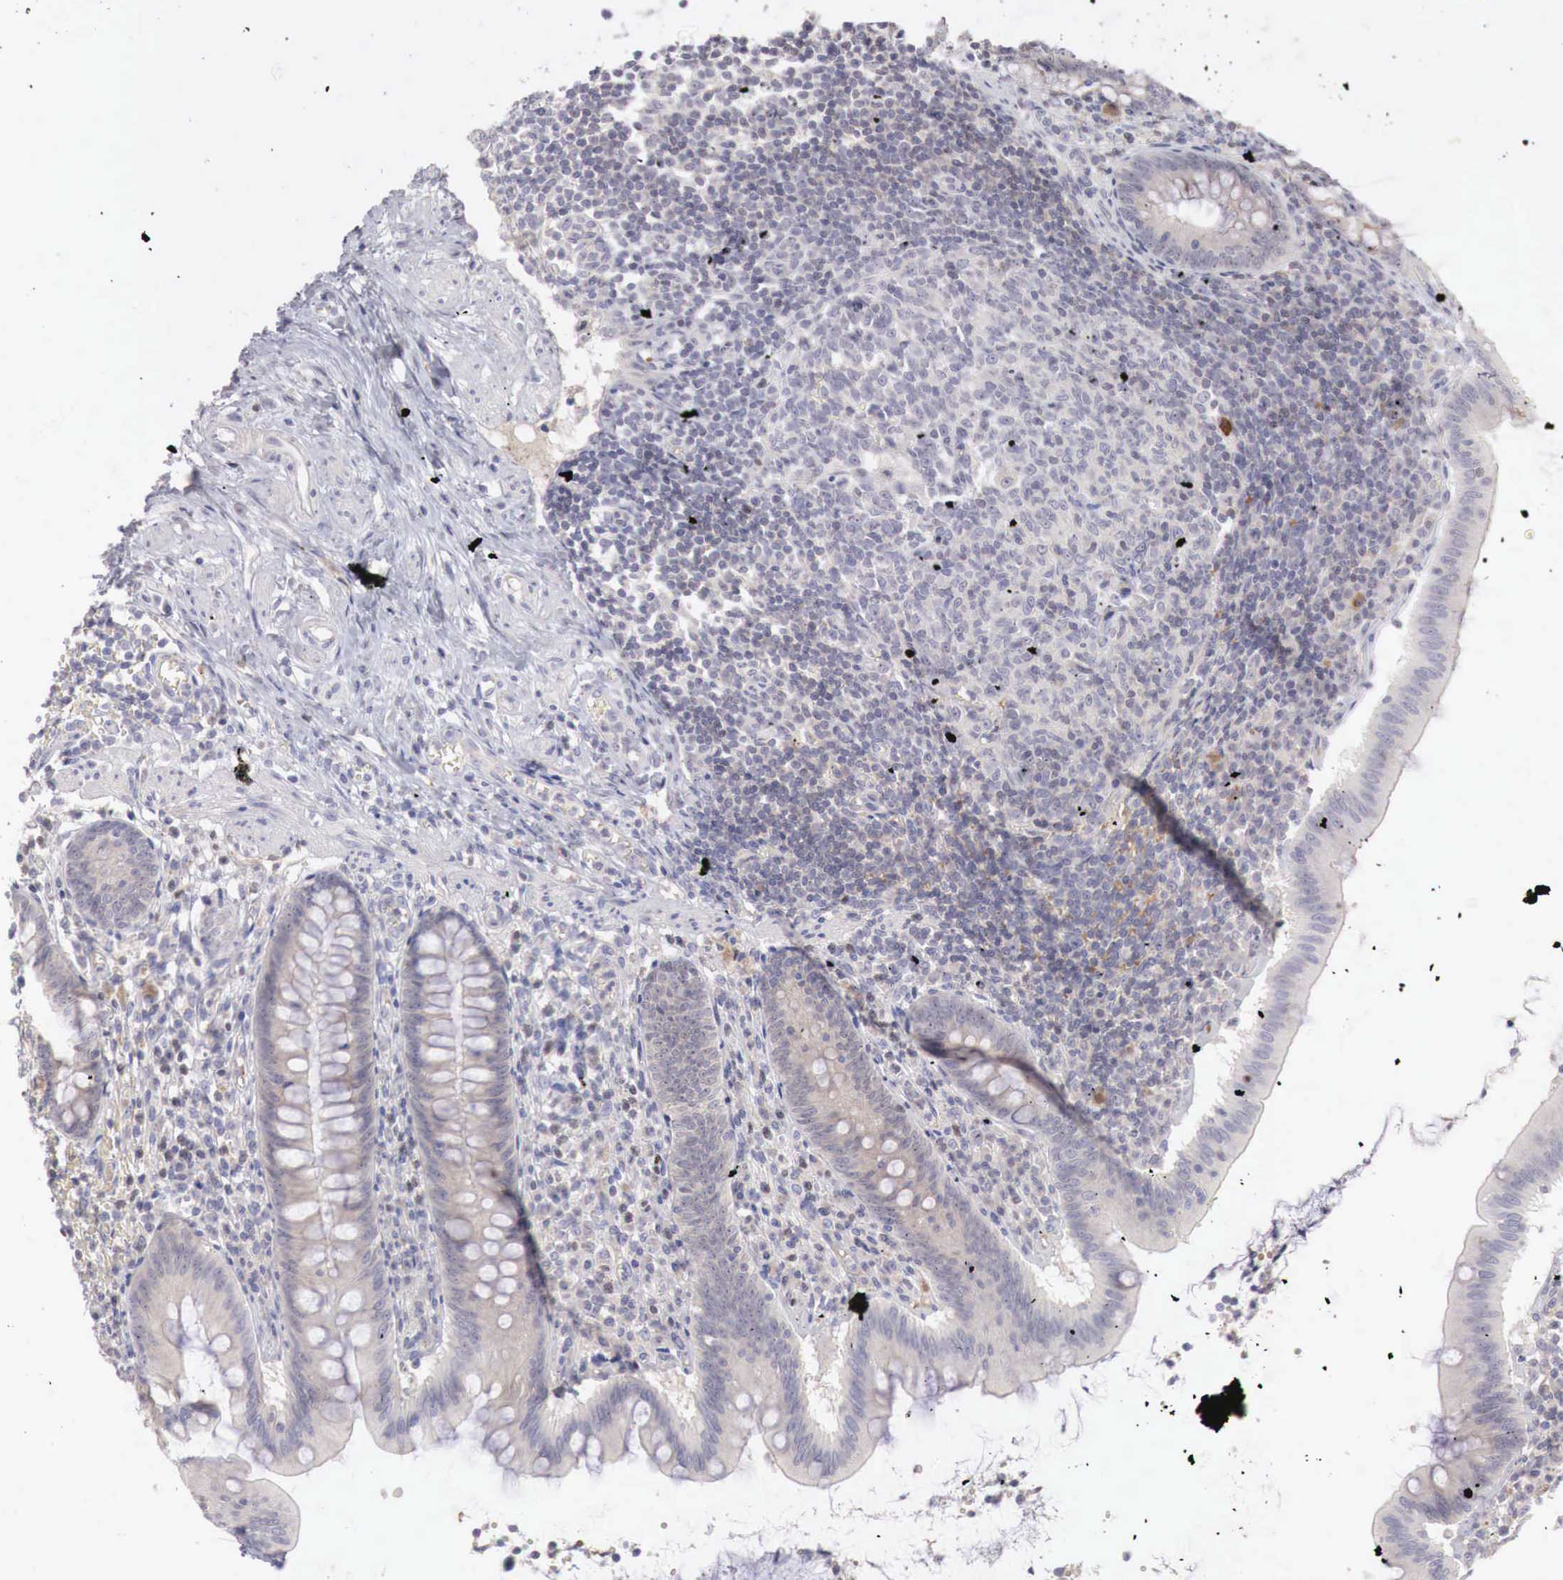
{"staining": {"intensity": "weak", "quantity": "25%-75%", "location": "cytoplasmic/membranous"}, "tissue": "appendix", "cell_type": "Glandular cells", "image_type": "normal", "snomed": [{"axis": "morphology", "description": "Normal tissue, NOS"}, {"axis": "topography", "description": "Appendix"}], "caption": "Protein staining displays weak cytoplasmic/membranous expression in about 25%-75% of glandular cells in benign appendix.", "gene": "GATA1", "patient": {"sex": "female", "age": 34}}